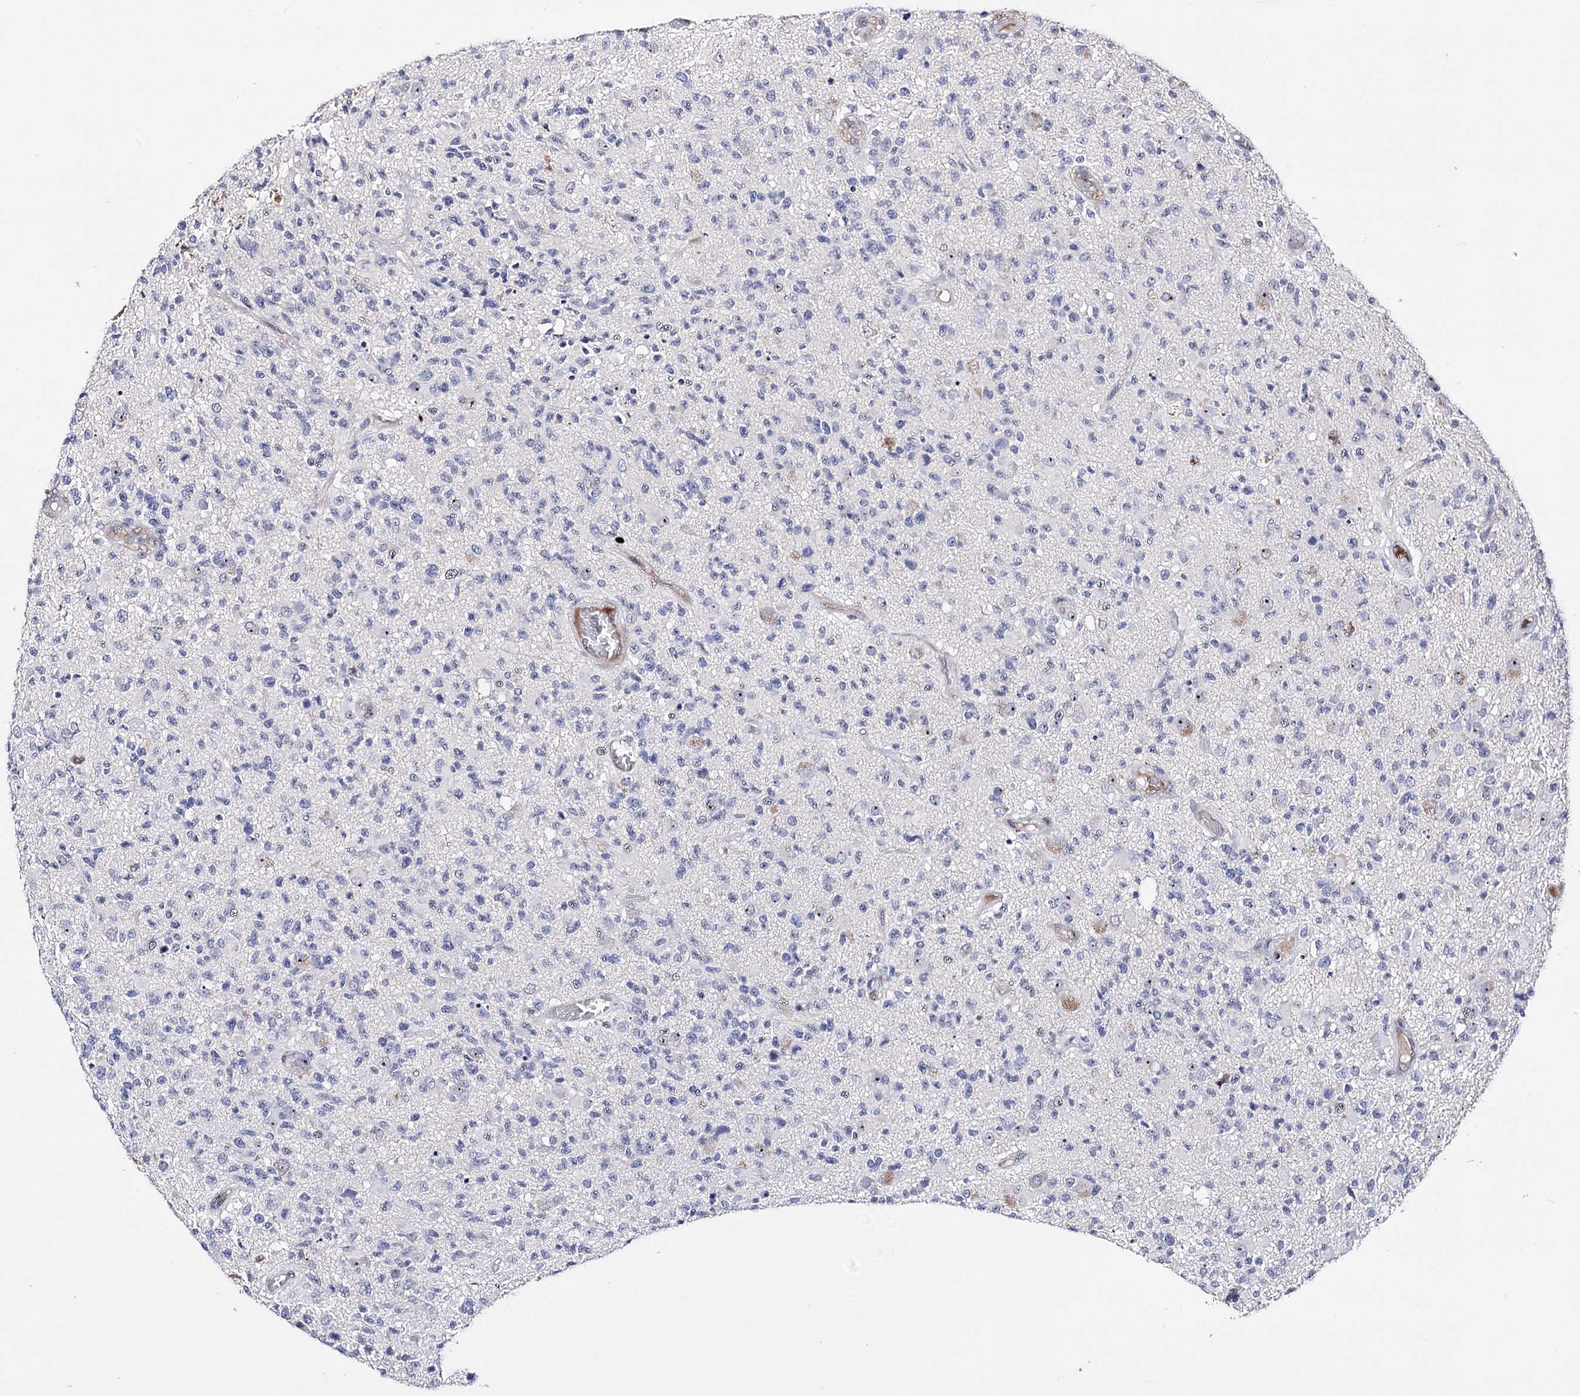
{"staining": {"intensity": "negative", "quantity": "none", "location": "none"}, "tissue": "glioma", "cell_type": "Tumor cells", "image_type": "cancer", "snomed": [{"axis": "morphology", "description": "Glioma, malignant, High grade"}, {"axis": "morphology", "description": "Glioblastoma, NOS"}, {"axis": "topography", "description": "Brain"}], "caption": "IHC histopathology image of glioma stained for a protein (brown), which shows no staining in tumor cells.", "gene": "PCGF5", "patient": {"sex": "male", "age": 60}}